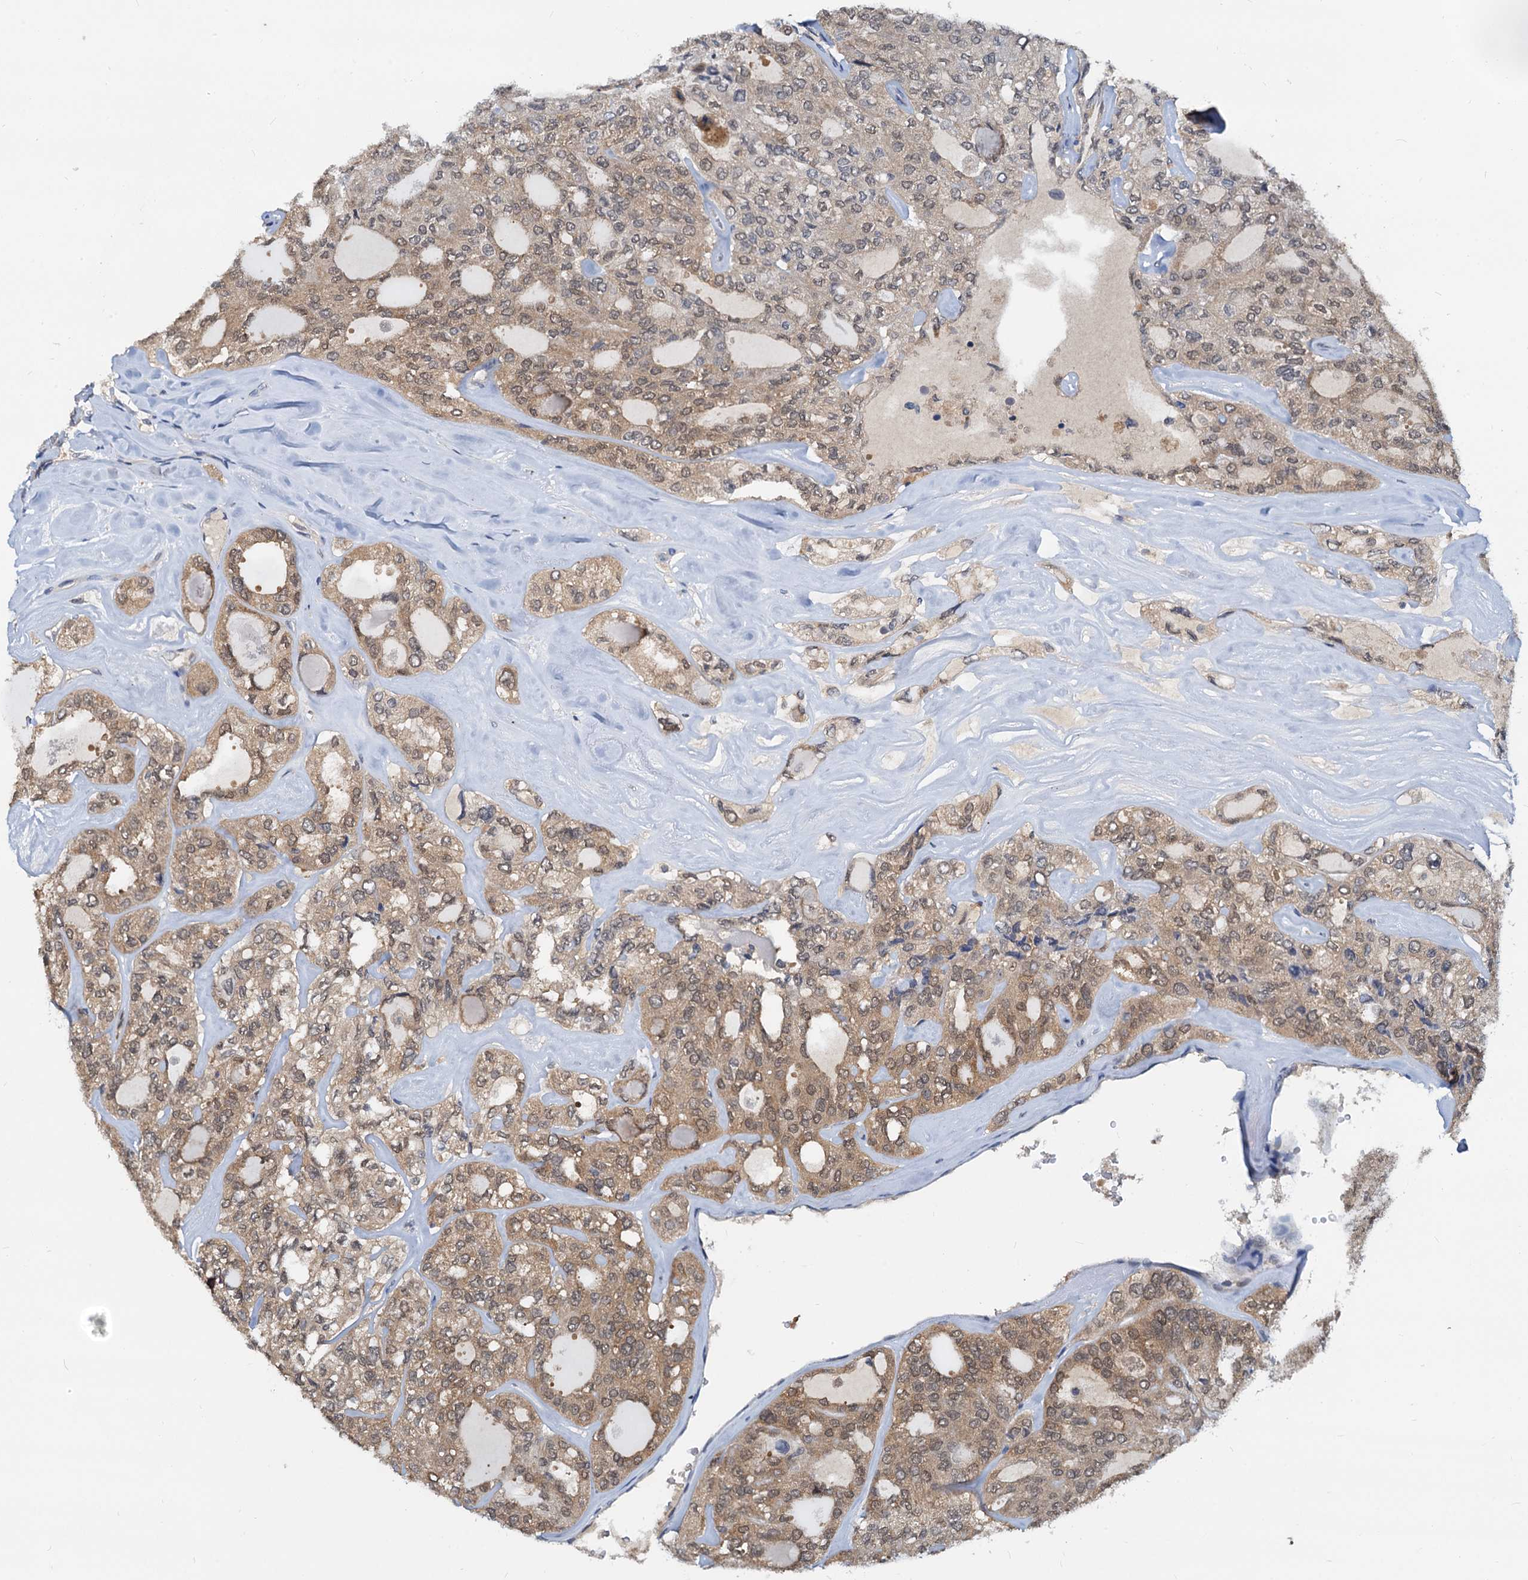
{"staining": {"intensity": "weak", "quantity": ">75%", "location": "cytoplasmic/membranous,nuclear"}, "tissue": "thyroid cancer", "cell_type": "Tumor cells", "image_type": "cancer", "snomed": [{"axis": "morphology", "description": "Follicular adenoma carcinoma, NOS"}, {"axis": "topography", "description": "Thyroid gland"}], "caption": "The image demonstrates a brown stain indicating the presence of a protein in the cytoplasmic/membranous and nuclear of tumor cells in thyroid follicular adenoma carcinoma.", "gene": "PTGES3", "patient": {"sex": "male", "age": 75}}